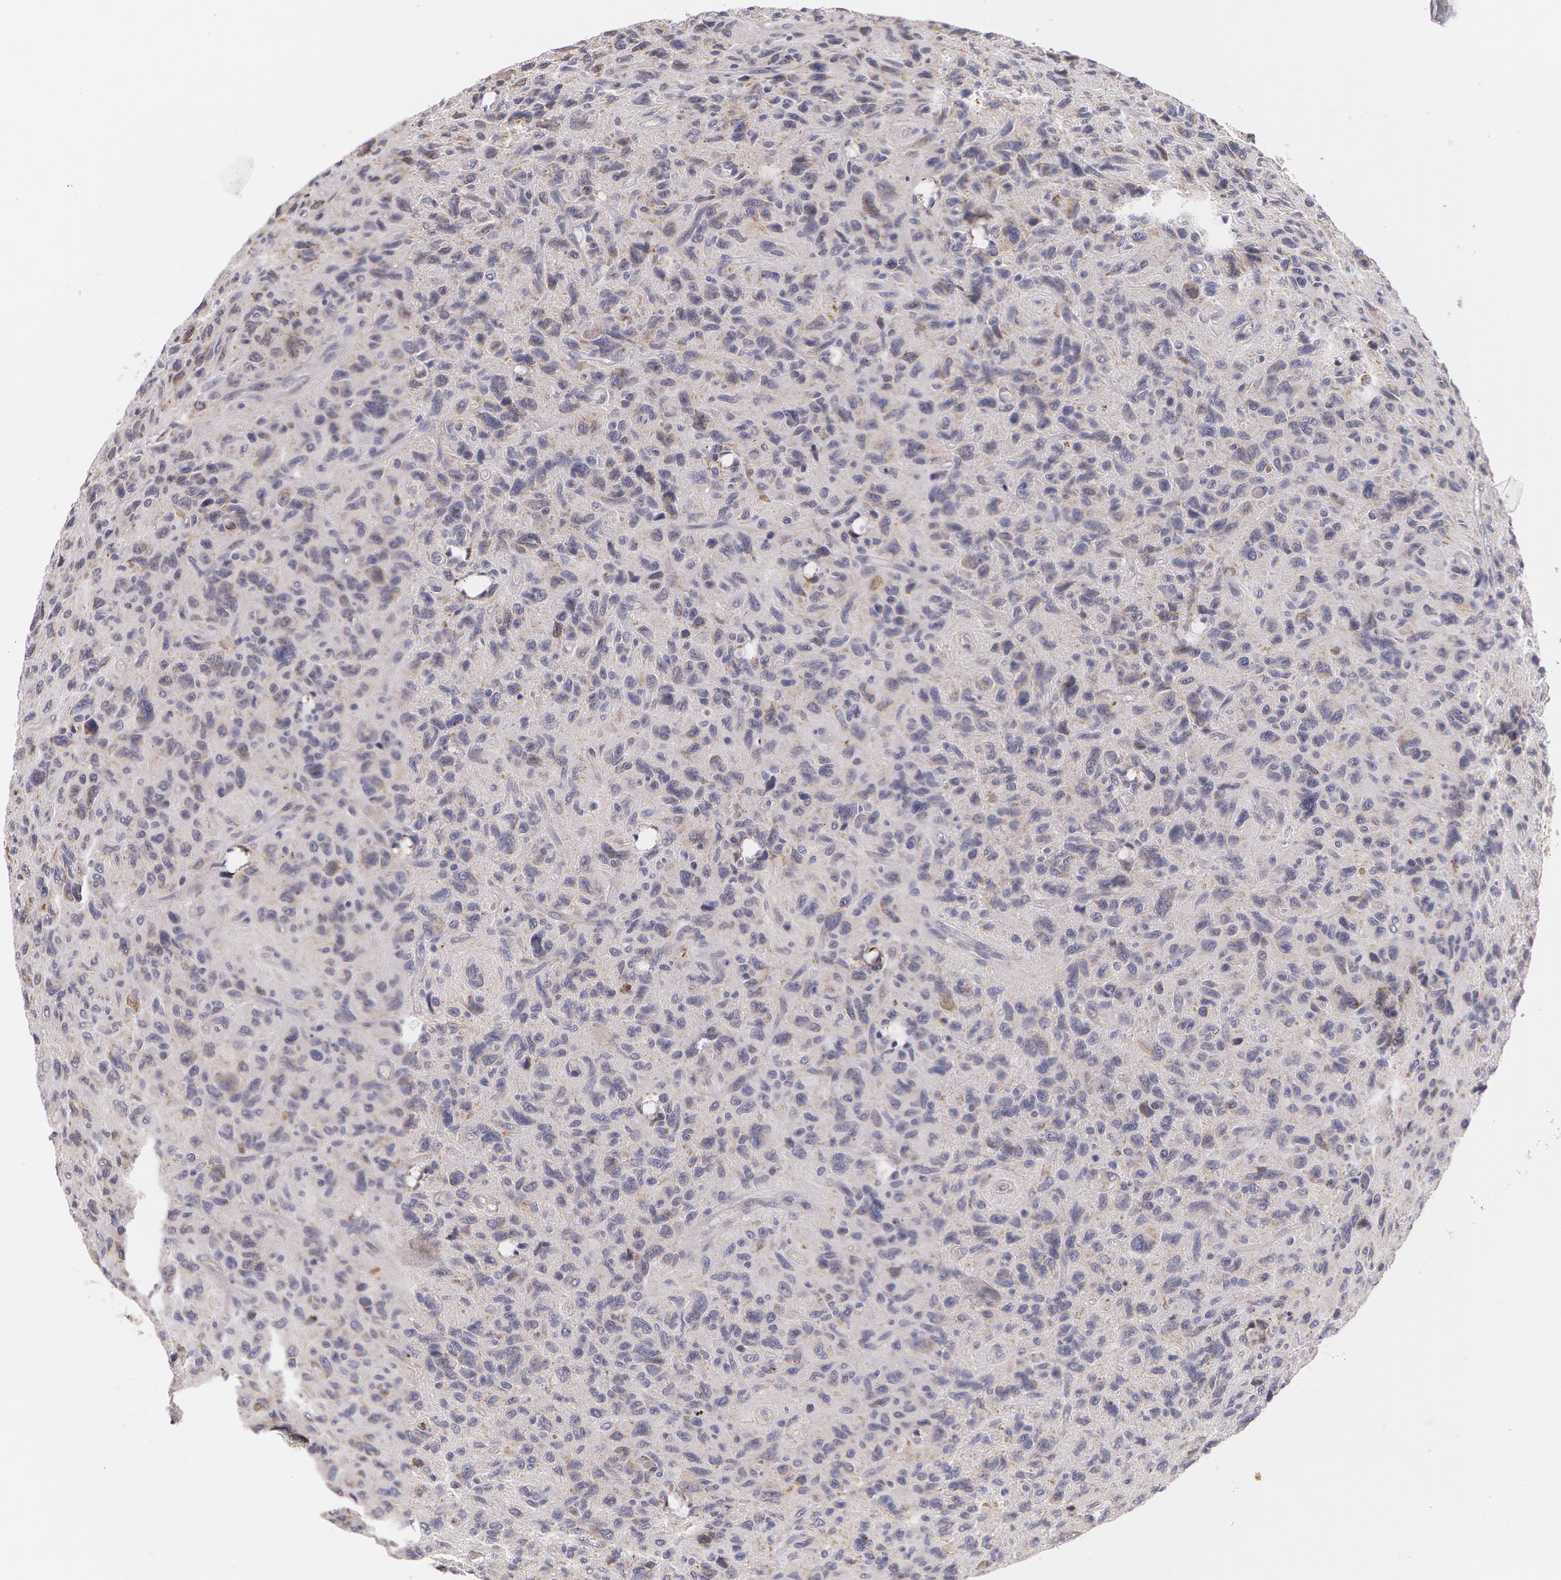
{"staining": {"intensity": "negative", "quantity": "none", "location": "none"}, "tissue": "glioma", "cell_type": "Tumor cells", "image_type": "cancer", "snomed": [{"axis": "morphology", "description": "Glioma, malignant, High grade"}, {"axis": "topography", "description": "Brain"}], "caption": "Tumor cells show no significant expression in malignant high-grade glioma.", "gene": "KRT18", "patient": {"sex": "female", "age": 60}}